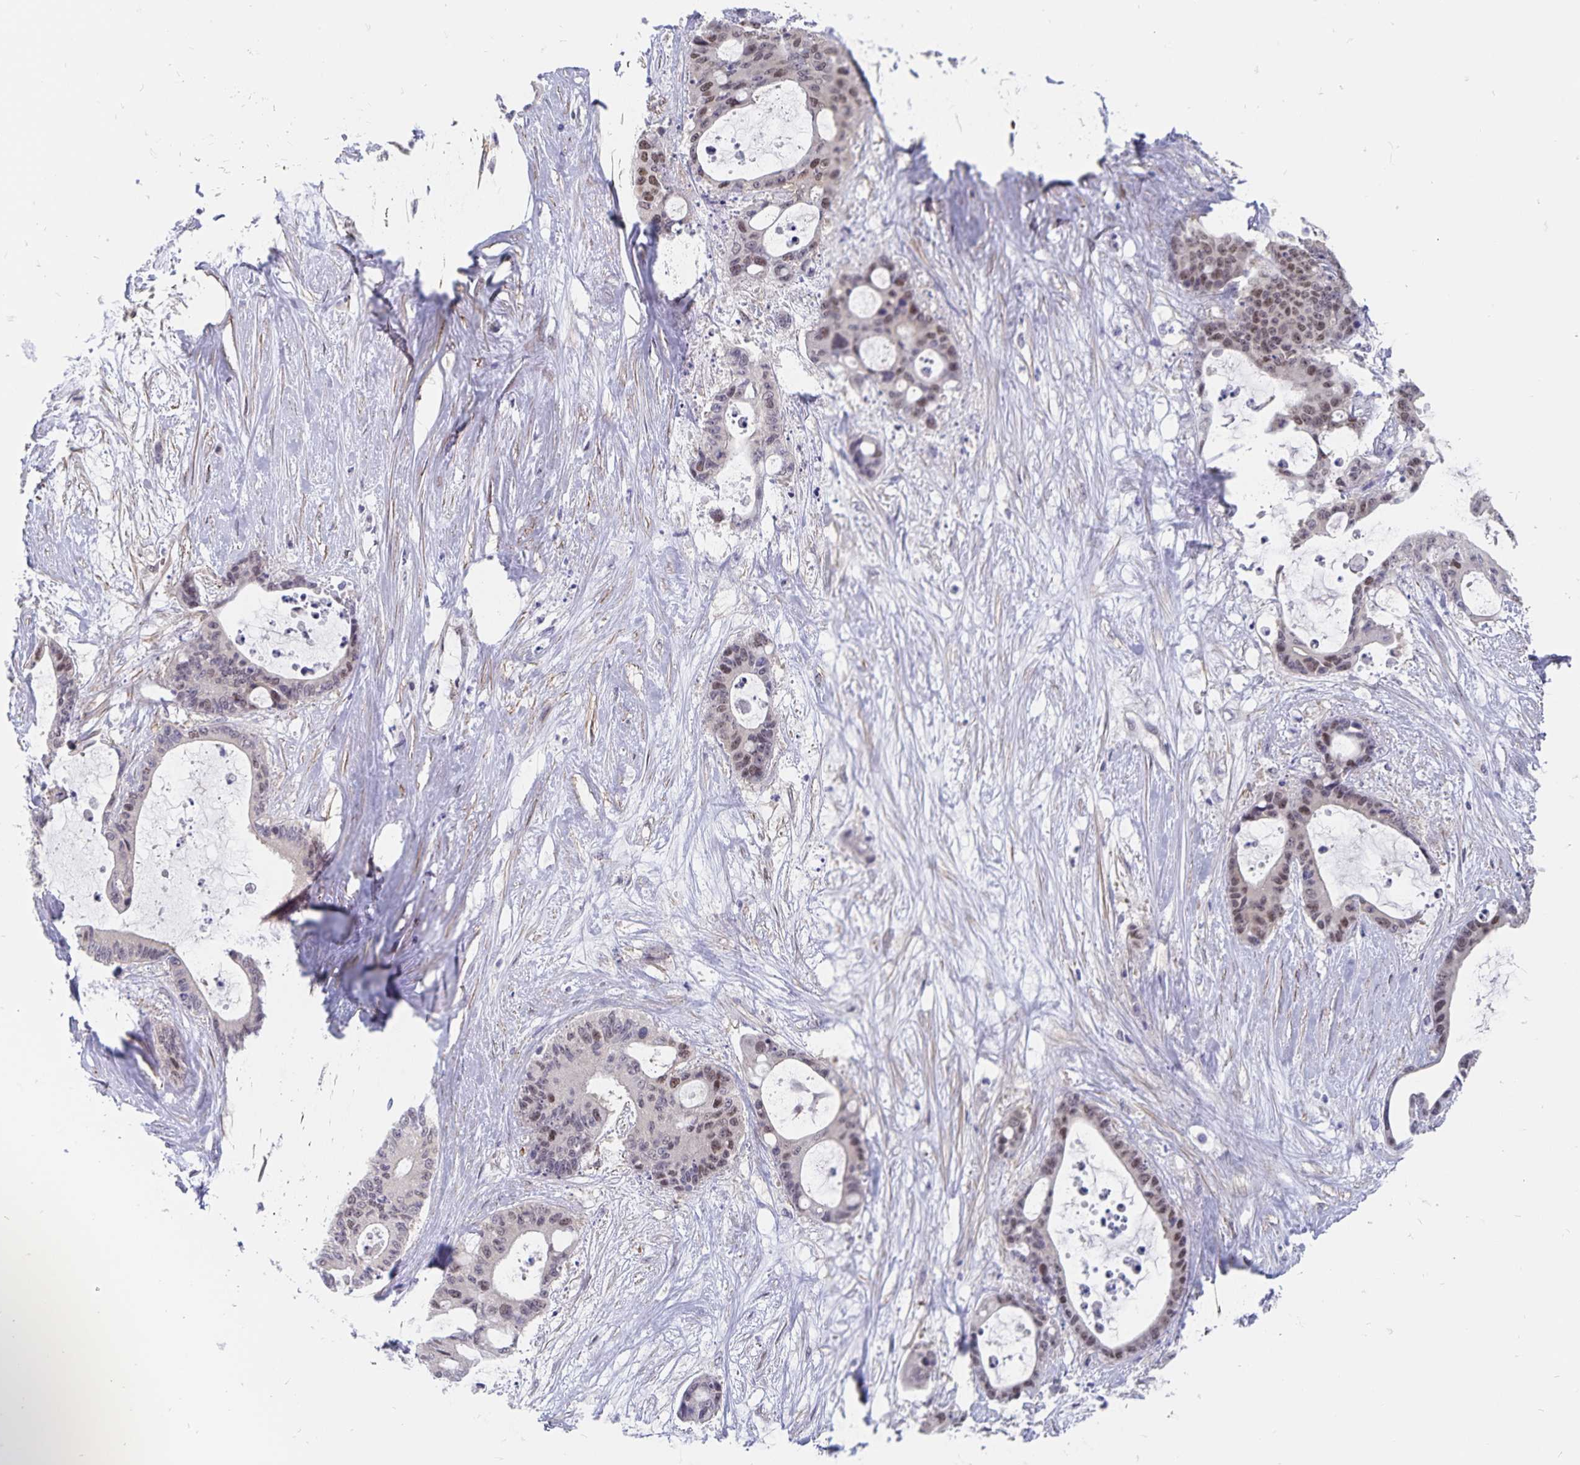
{"staining": {"intensity": "moderate", "quantity": "25%-75%", "location": "nuclear"}, "tissue": "liver cancer", "cell_type": "Tumor cells", "image_type": "cancer", "snomed": [{"axis": "morphology", "description": "Normal tissue, NOS"}, {"axis": "morphology", "description": "Cholangiocarcinoma"}, {"axis": "topography", "description": "Liver"}, {"axis": "topography", "description": "Peripheral nerve tissue"}], "caption": "A brown stain highlights moderate nuclear expression of a protein in human cholangiocarcinoma (liver) tumor cells.", "gene": "BAG6", "patient": {"sex": "female", "age": 73}}